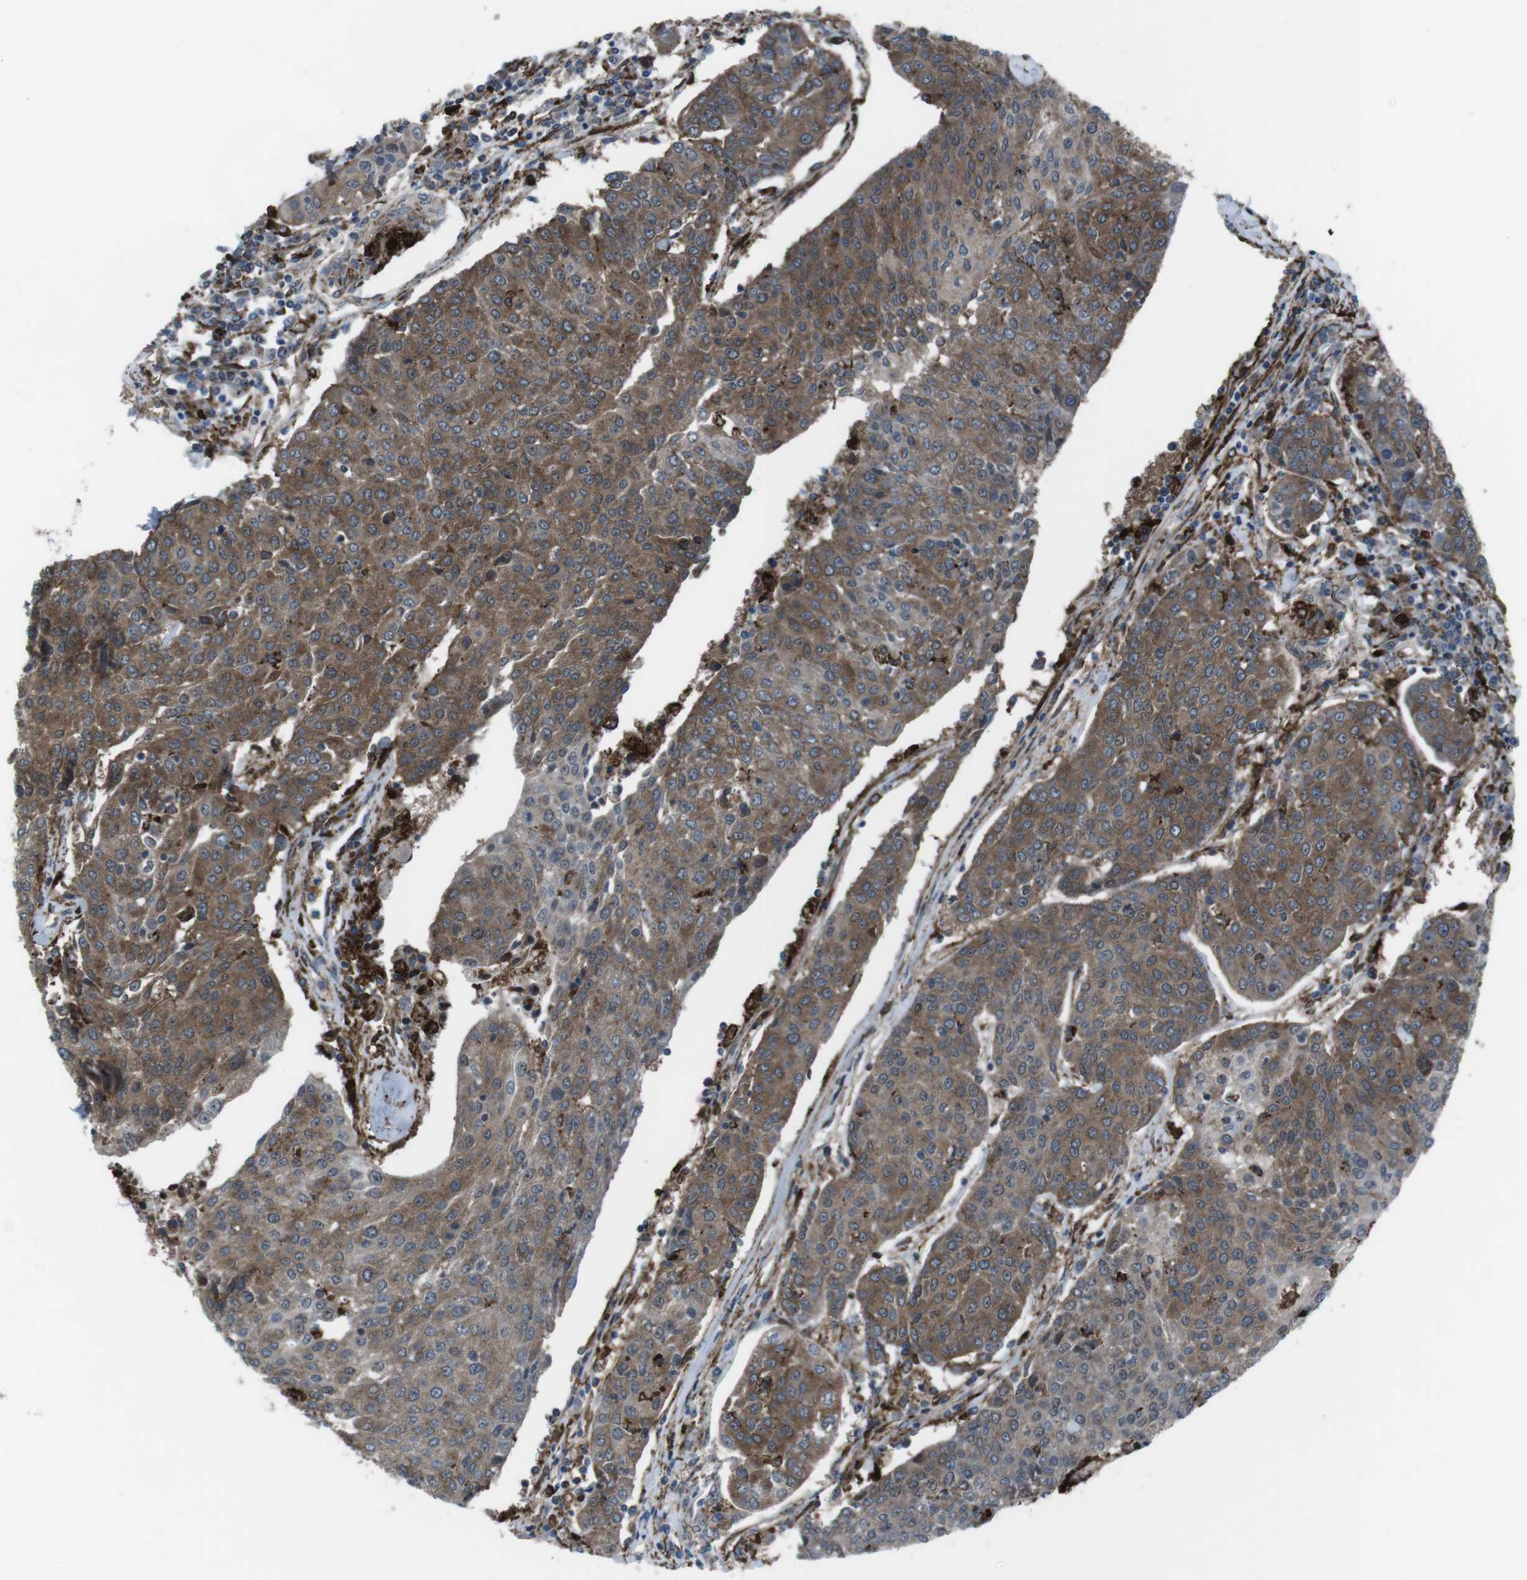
{"staining": {"intensity": "moderate", "quantity": ">75%", "location": "cytoplasmic/membranous"}, "tissue": "urothelial cancer", "cell_type": "Tumor cells", "image_type": "cancer", "snomed": [{"axis": "morphology", "description": "Urothelial carcinoma, High grade"}, {"axis": "topography", "description": "Urinary bladder"}], "caption": "There is medium levels of moderate cytoplasmic/membranous expression in tumor cells of urothelial cancer, as demonstrated by immunohistochemical staining (brown color).", "gene": "GDF10", "patient": {"sex": "female", "age": 85}}